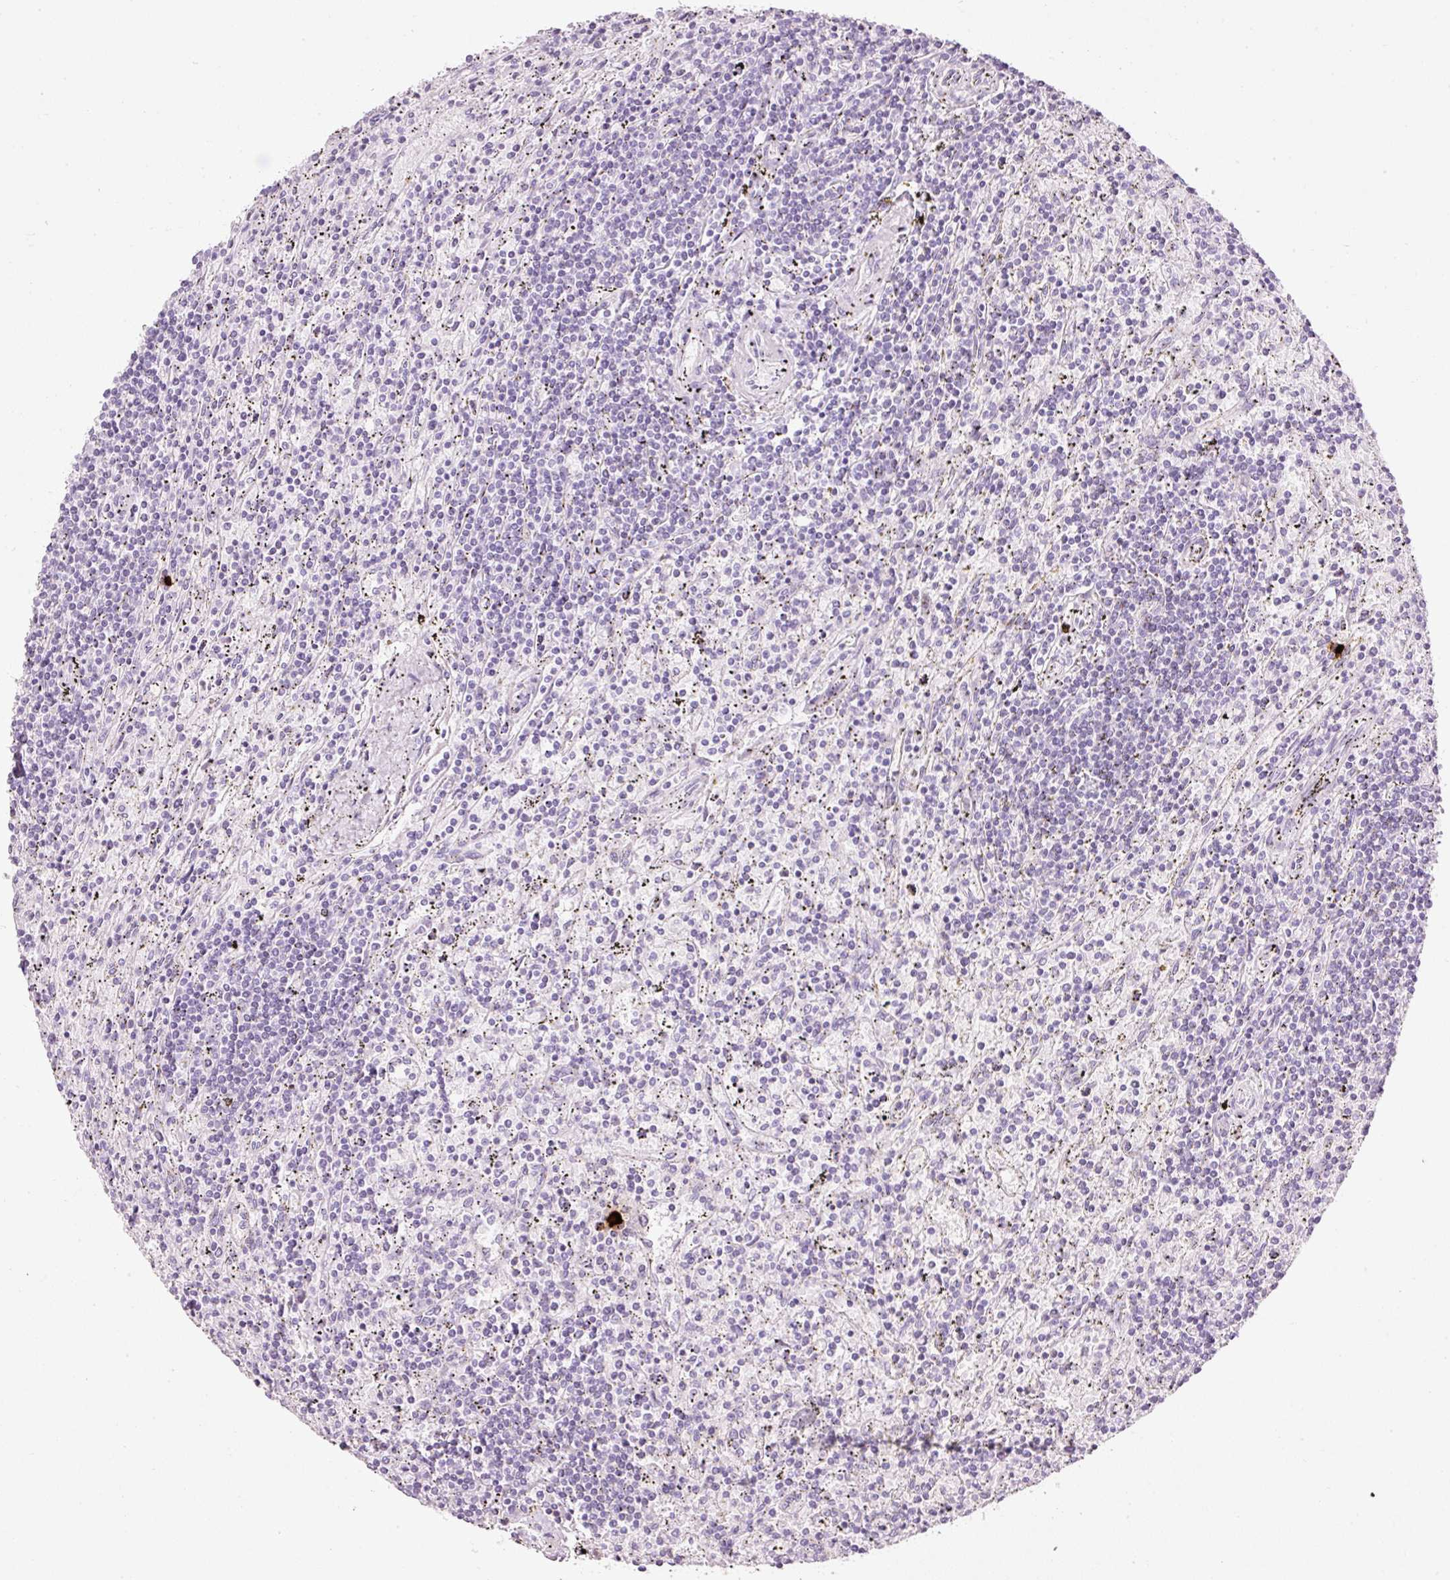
{"staining": {"intensity": "negative", "quantity": "none", "location": "none"}, "tissue": "lymphoma", "cell_type": "Tumor cells", "image_type": "cancer", "snomed": [{"axis": "morphology", "description": "Malignant lymphoma, non-Hodgkin's type, Low grade"}, {"axis": "topography", "description": "Spleen"}], "caption": "DAB immunohistochemical staining of human low-grade malignant lymphoma, non-Hodgkin's type reveals no significant expression in tumor cells.", "gene": "CMA1", "patient": {"sex": "male", "age": 76}}